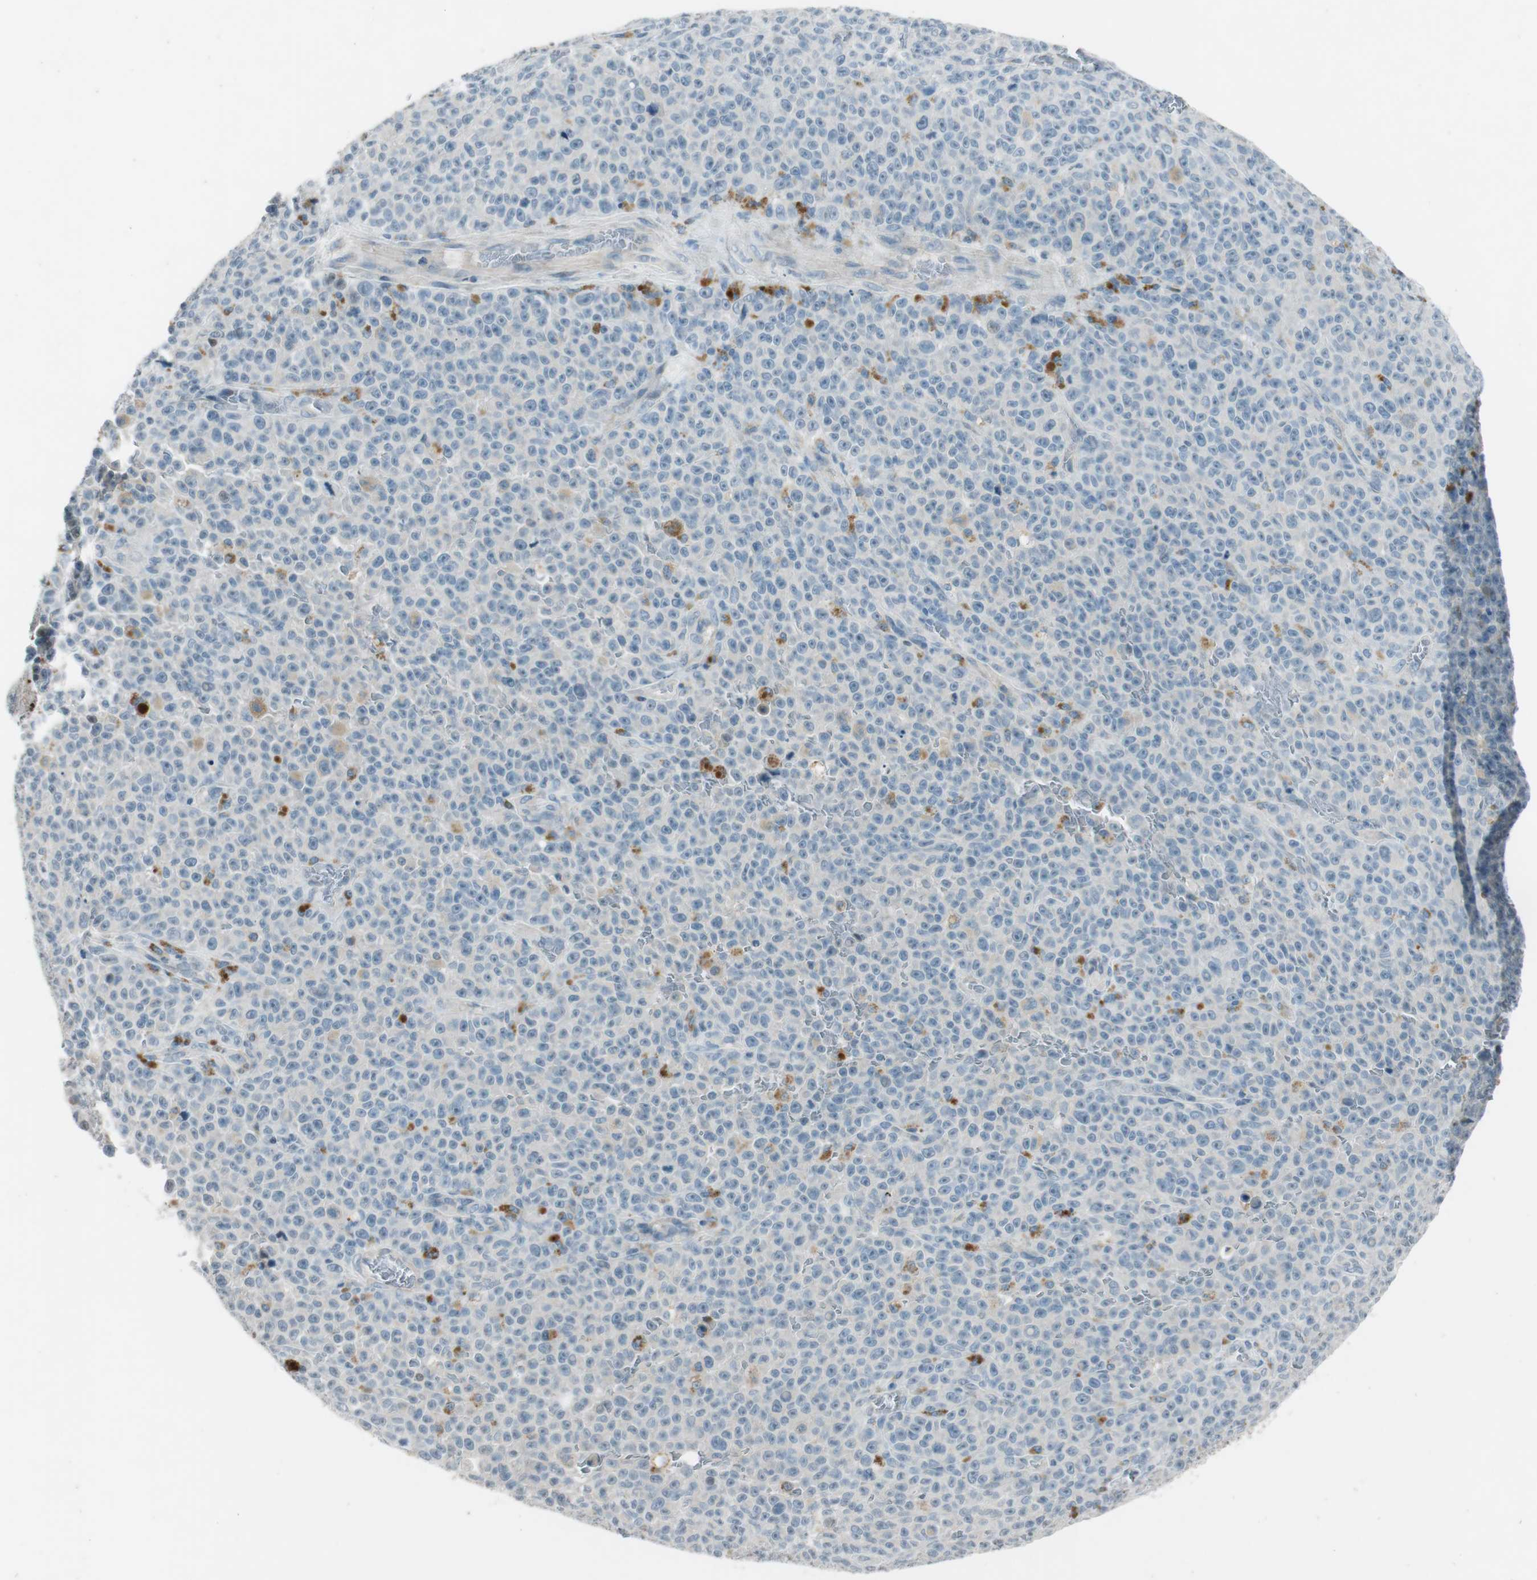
{"staining": {"intensity": "moderate", "quantity": "<25%", "location": "cytoplasmic/membranous"}, "tissue": "melanoma", "cell_type": "Tumor cells", "image_type": "cancer", "snomed": [{"axis": "morphology", "description": "Malignant melanoma, NOS"}, {"axis": "topography", "description": "Skin"}], "caption": "Melanoma stained with immunohistochemistry displays moderate cytoplasmic/membranous staining in about <25% of tumor cells.", "gene": "PDPN", "patient": {"sex": "female", "age": 82}}